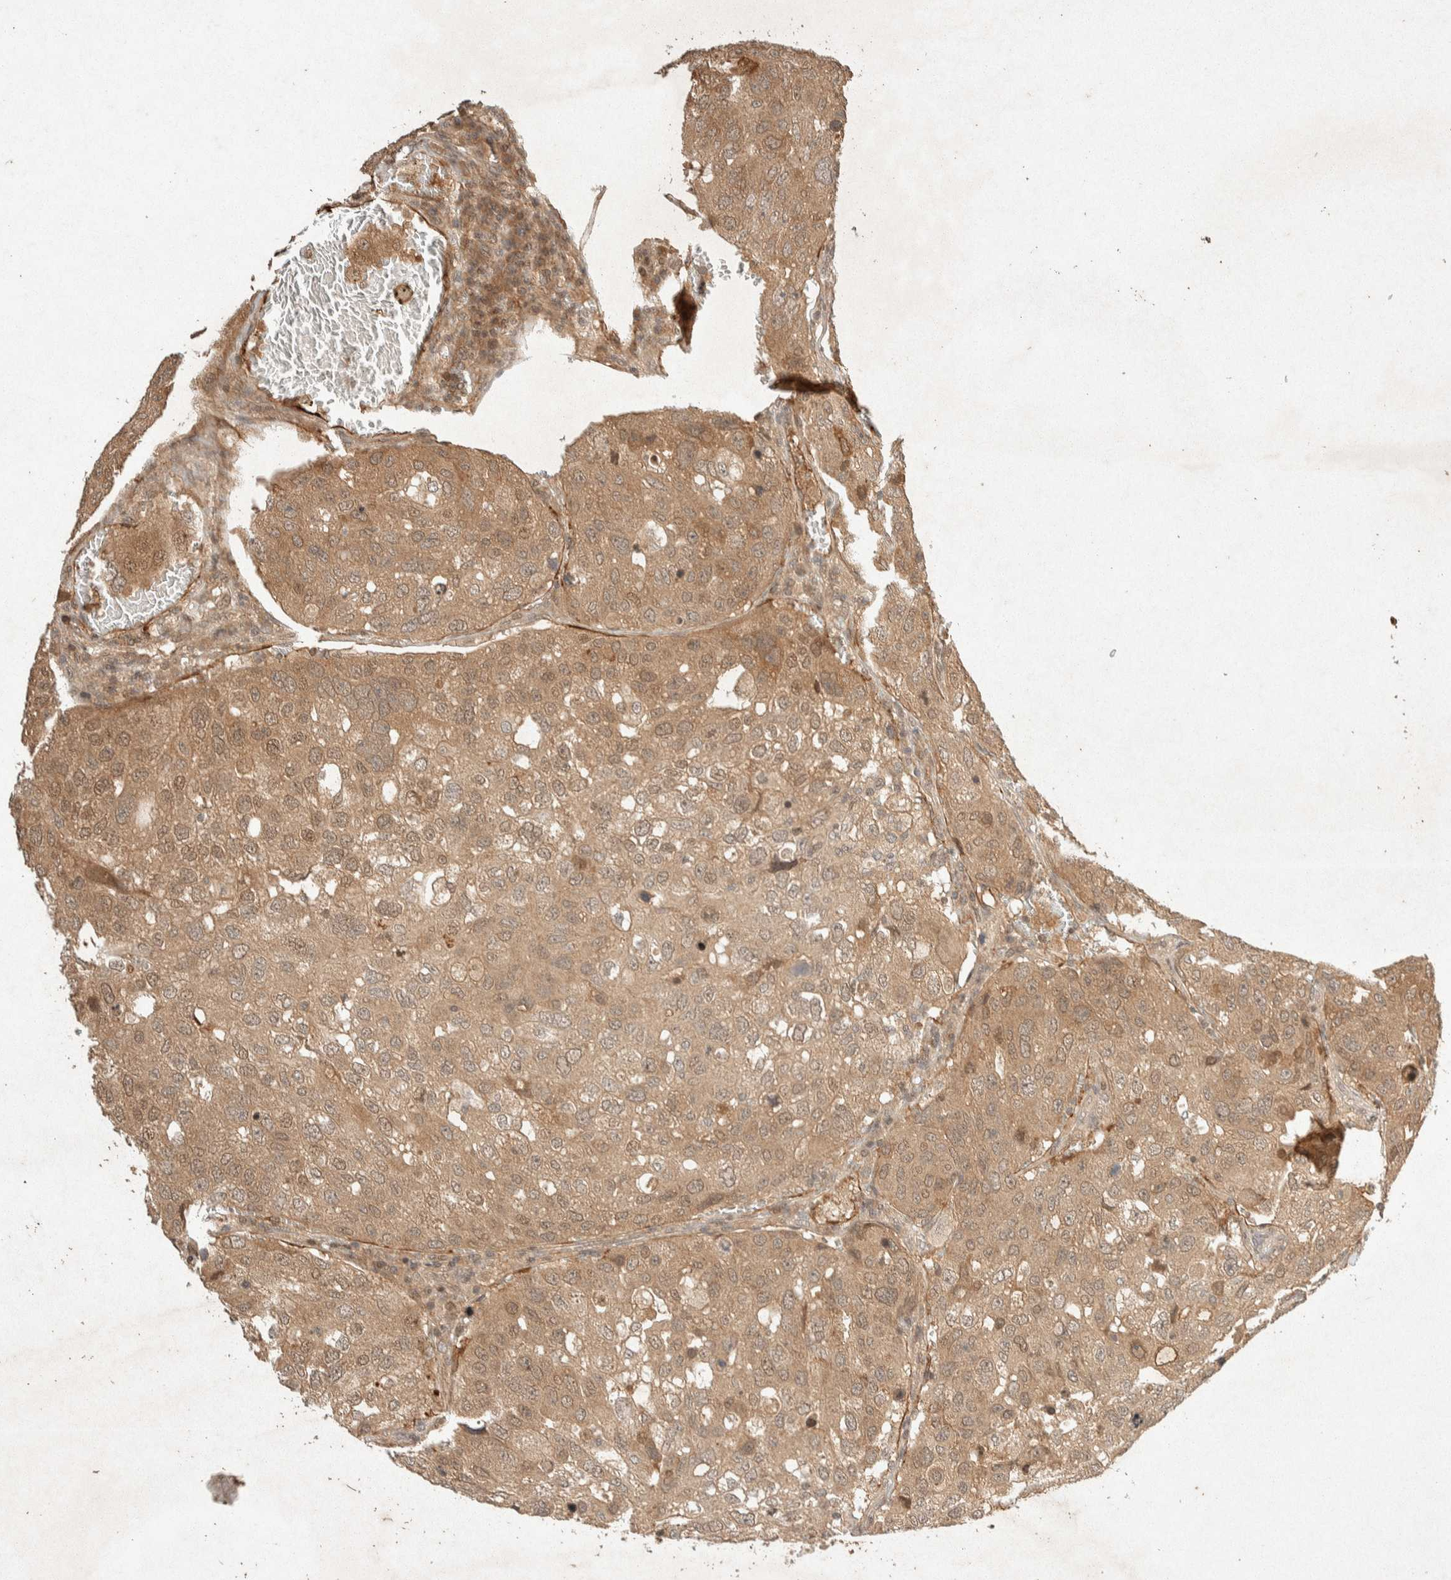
{"staining": {"intensity": "moderate", "quantity": ">75%", "location": "cytoplasmic/membranous,nuclear"}, "tissue": "urothelial cancer", "cell_type": "Tumor cells", "image_type": "cancer", "snomed": [{"axis": "morphology", "description": "Urothelial carcinoma, High grade"}, {"axis": "topography", "description": "Lymph node"}, {"axis": "topography", "description": "Urinary bladder"}], "caption": "Tumor cells reveal medium levels of moderate cytoplasmic/membranous and nuclear staining in about >75% of cells in human urothelial cancer.", "gene": "THRA", "patient": {"sex": "male", "age": 51}}